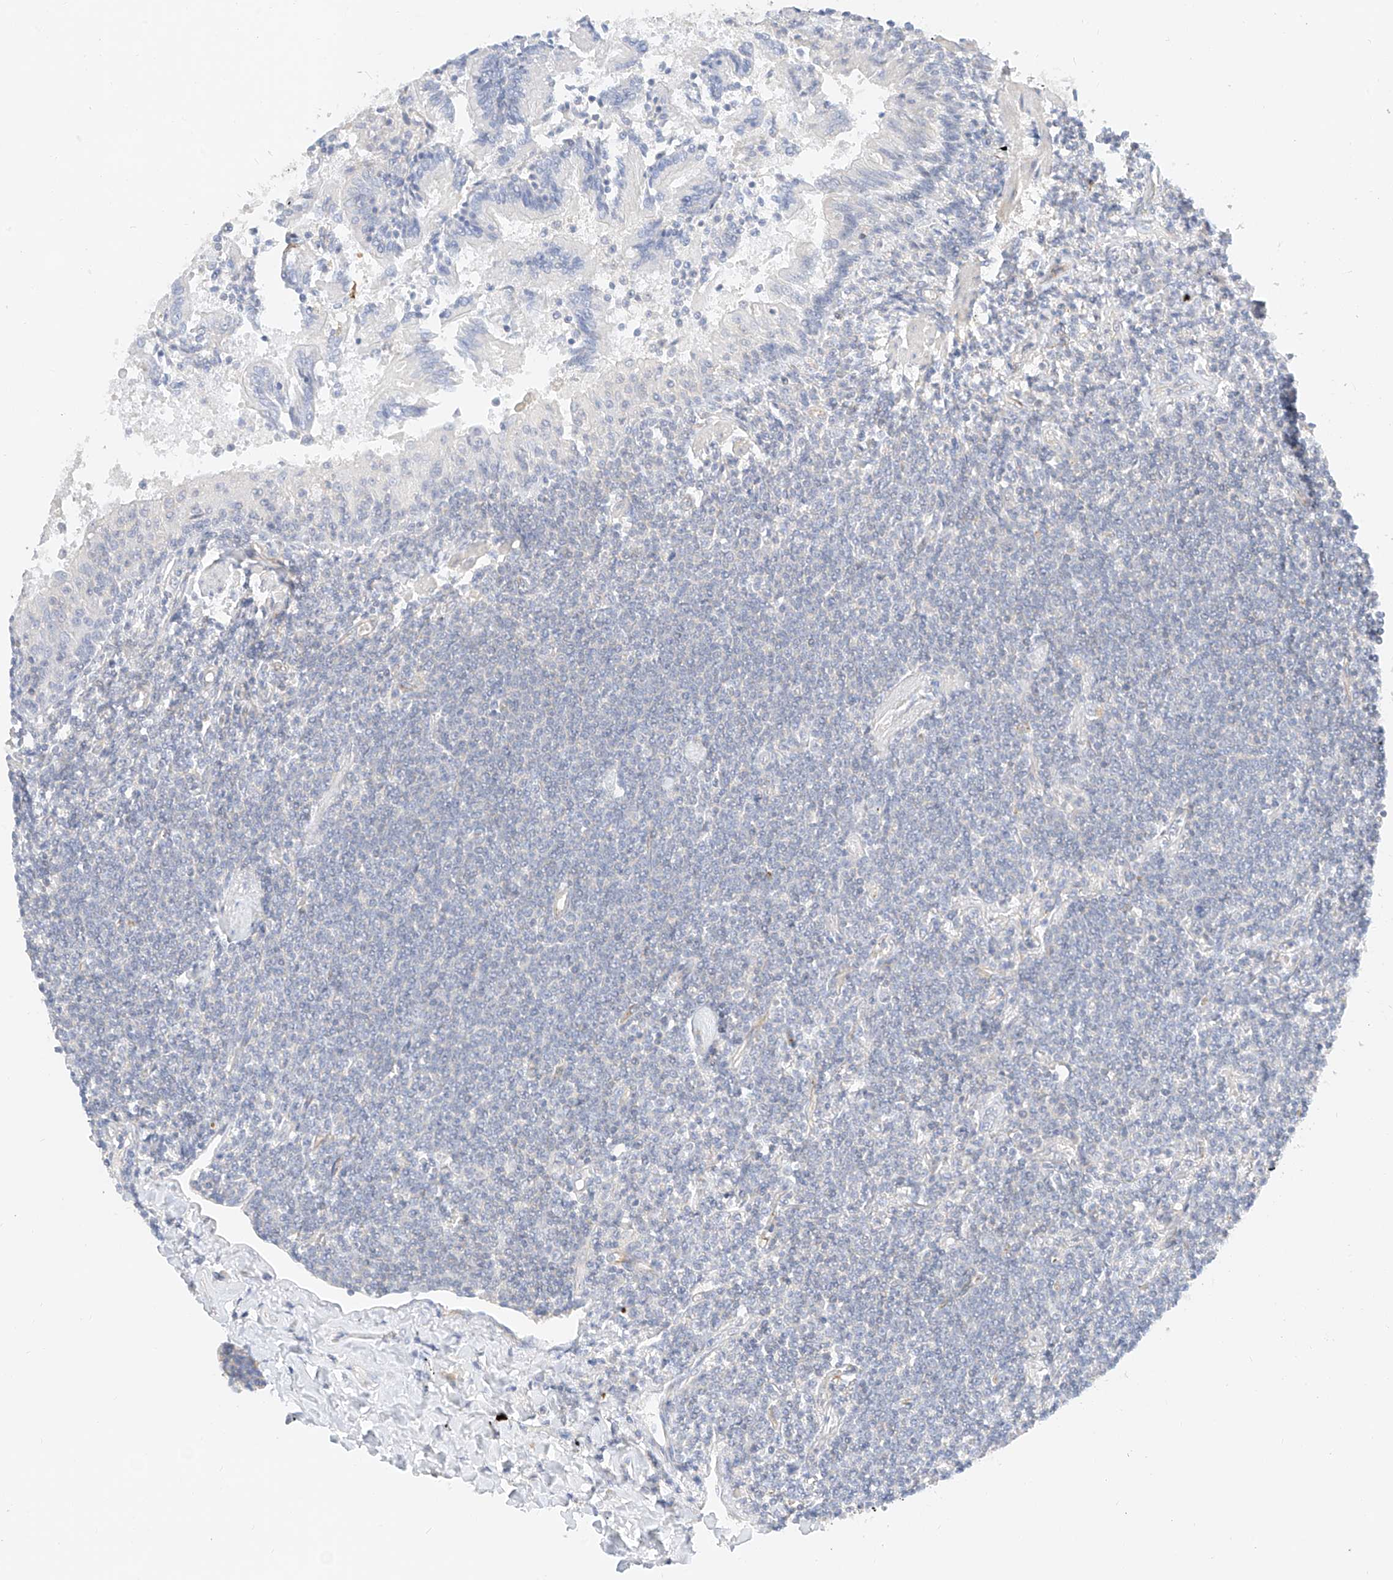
{"staining": {"intensity": "negative", "quantity": "none", "location": "none"}, "tissue": "lymphoma", "cell_type": "Tumor cells", "image_type": "cancer", "snomed": [{"axis": "morphology", "description": "Malignant lymphoma, non-Hodgkin's type, Low grade"}, {"axis": "topography", "description": "Lung"}], "caption": "The micrograph reveals no significant staining in tumor cells of malignant lymphoma, non-Hodgkin's type (low-grade).", "gene": "CDCP2", "patient": {"sex": "female", "age": 71}}